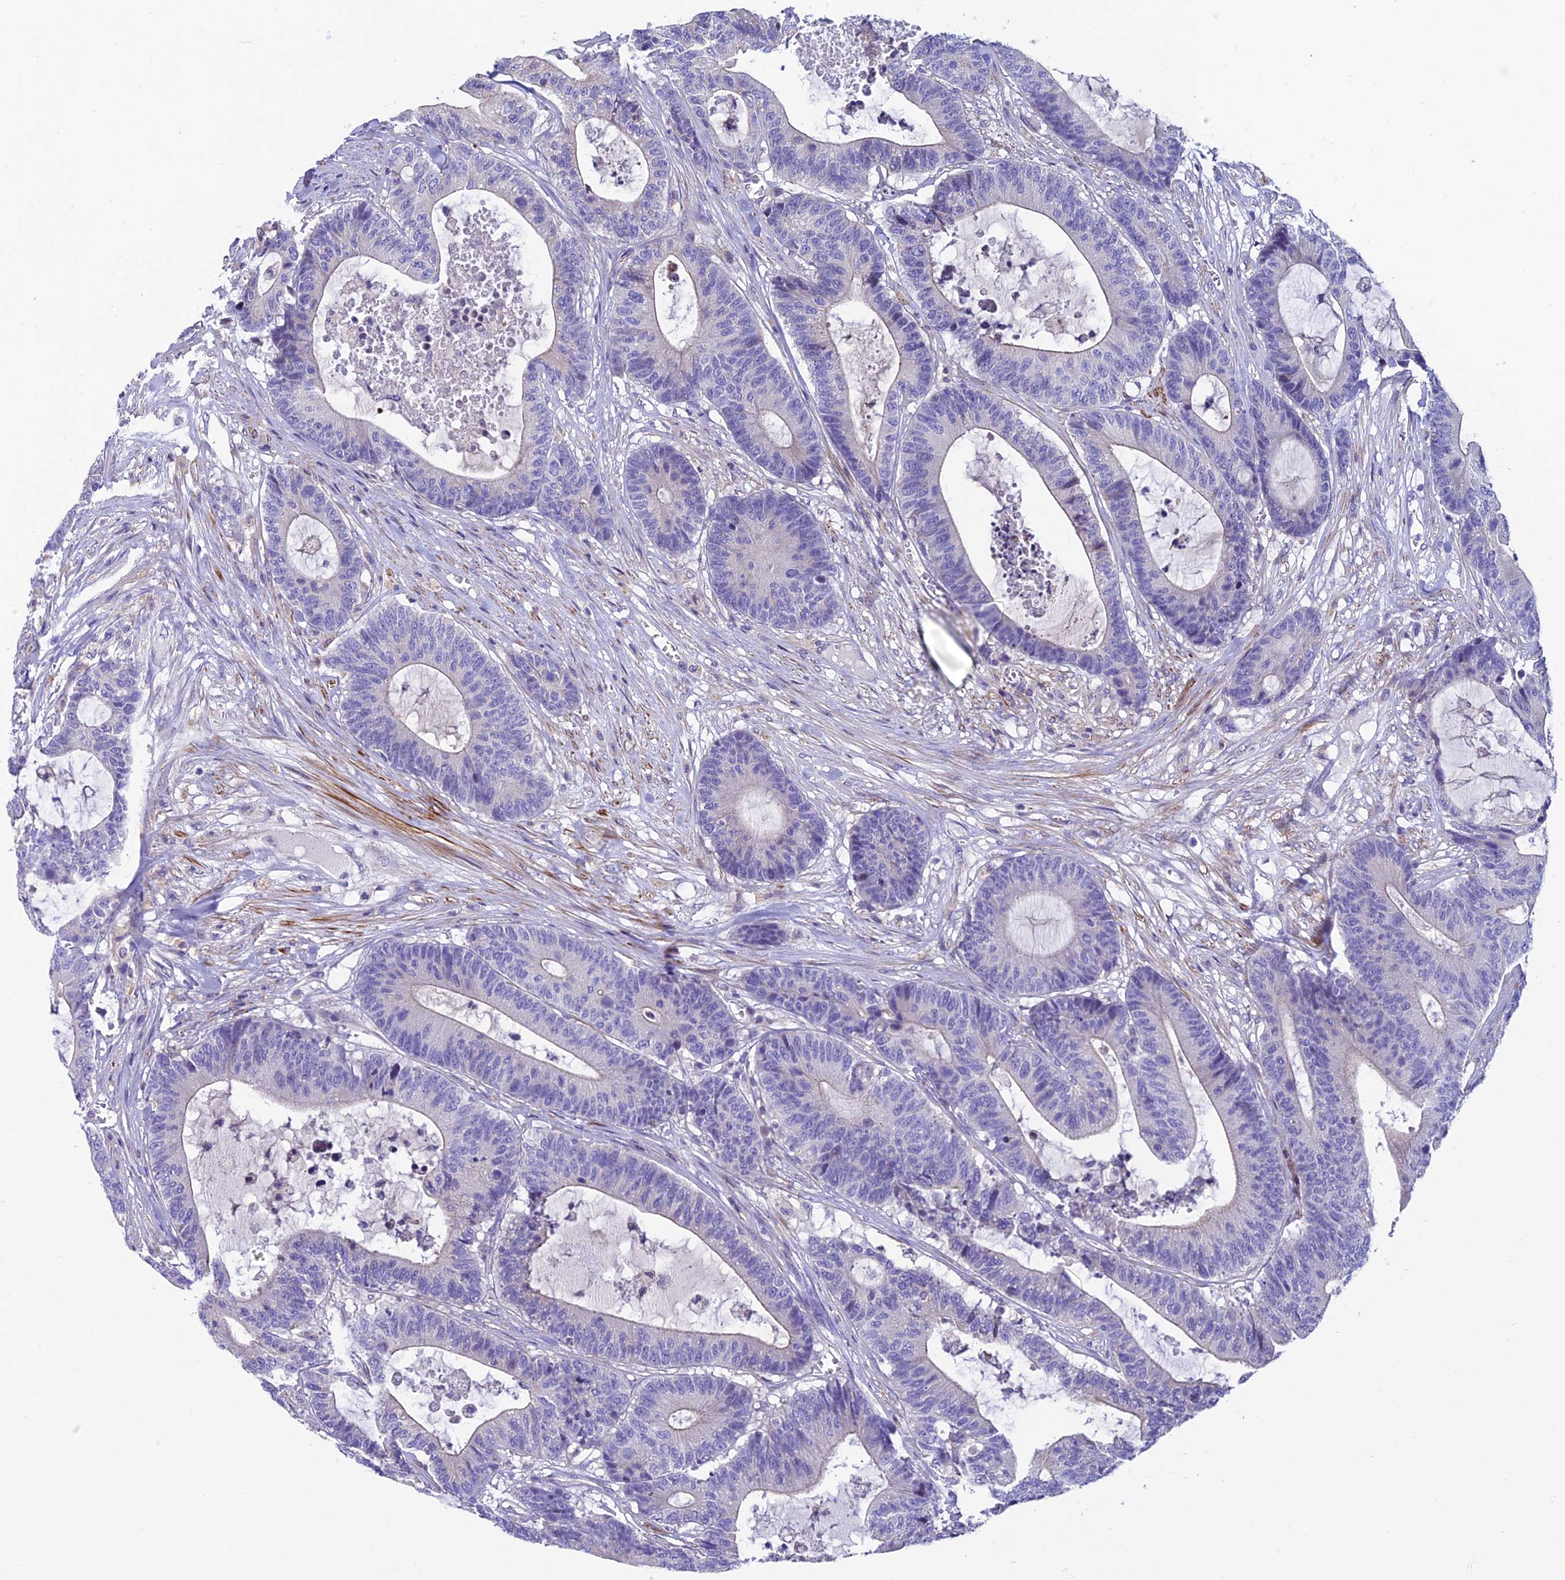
{"staining": {"intensity": "negative", "quantity": "none", "location": "none"}, "tissue": "colorectal cancer", "cell_type": "Tumor cells", "image_type": "cancer", "snomed": [{"axis": "morphology", "description": "Adenocarcinoma, NOS"}, {"axis": "topography", "description": "Colon"}], "caption": "Tumor cells are negative for protein expression in human colorectal cancer.", "gene": "FAM178B", "patient": {"sex": "female", "age": 84}}